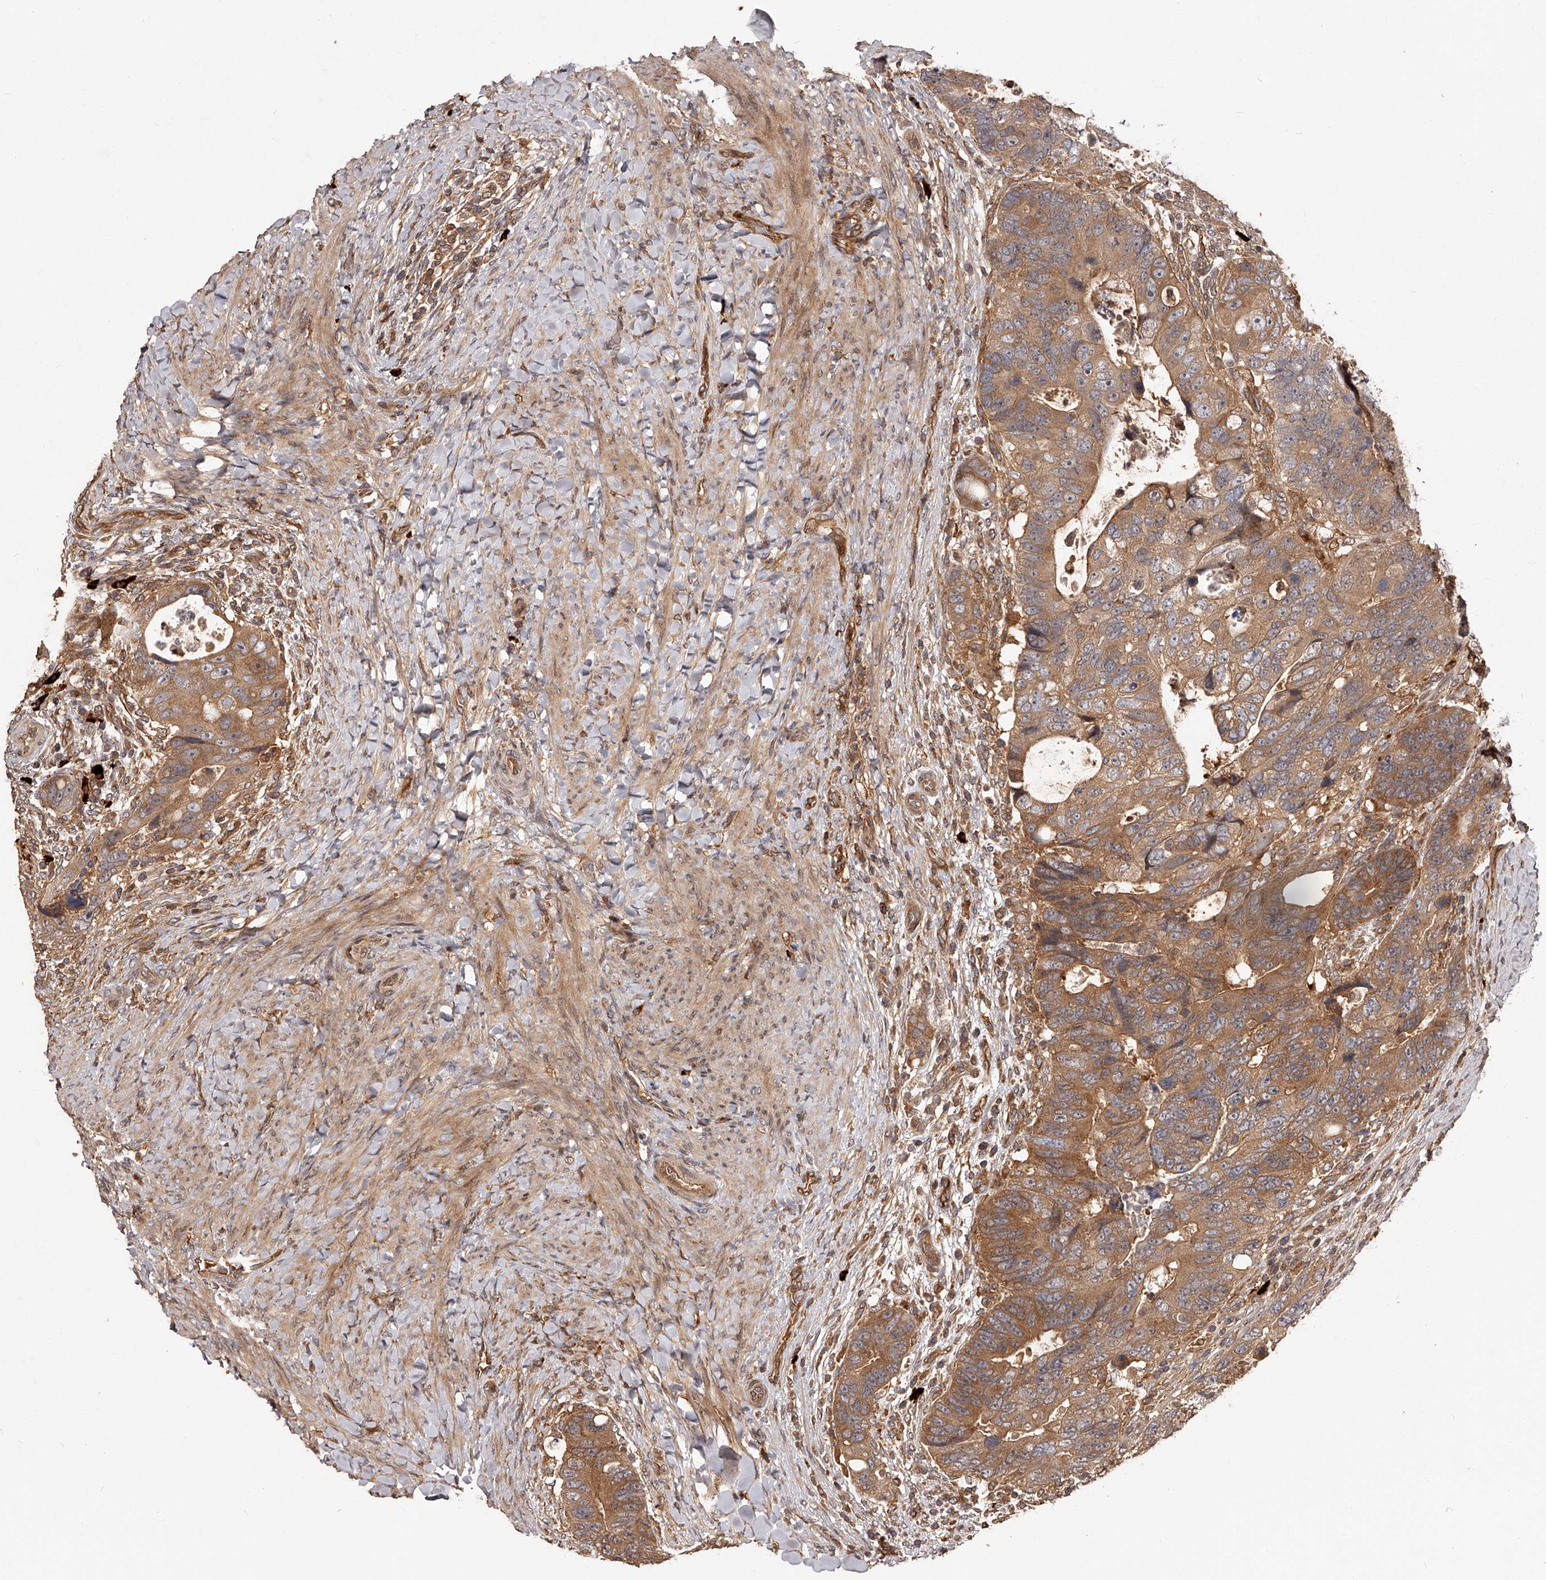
{"staining": {"intensity": "moderate", "quantity": ">75%", "location": "cytoplasmic/membranous"}, "tissue": "colorectal cancer", "cell_type": "Tumor cells", "image_type": "cancer", "snomed": [{"axis": "morphology", "description": "Adenocarcinoma, NOS"}, {"axis": "topography", "description": "Rectum"}], "caption": "Immunohistochemical staining of human adenocarcinoma (colorectal) reveals medium levels of moderate cytoplasmic/membranous protein positivity in about >75% of tumor cells. (Brightfield microscopy of DAB IHC at high magnification).", "gene": "CRYZL1", "patient": {"sex": "male", "age": 59}}